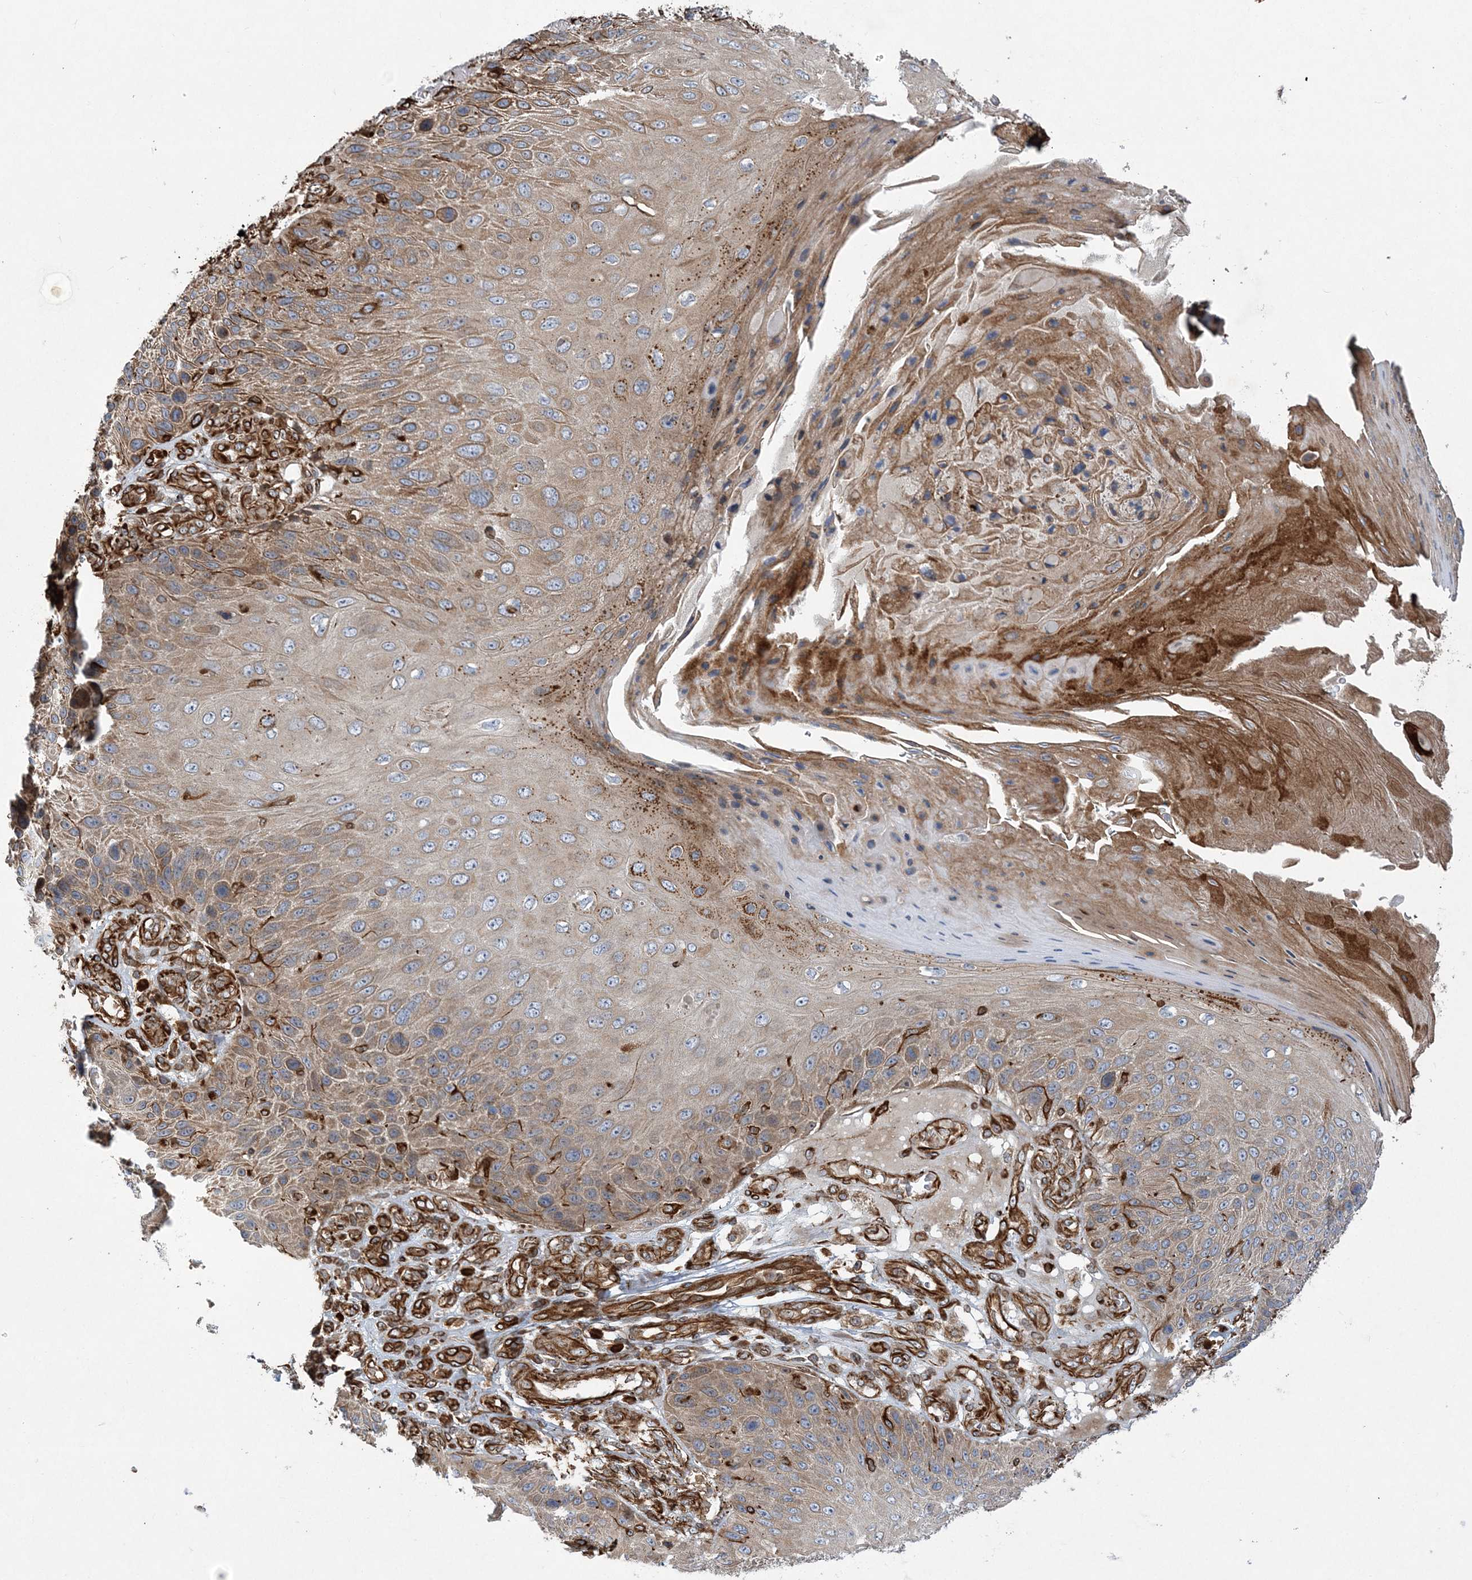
{"staining": {"intensity": "moderate", "quantity": ">75%", "location": "cytoplasmic/membranous"}, "tissue": "skin cancer", "cell_type": "Tumor cells", "image_type": "cancer", "snomed": [{"axis": "morphology", "description": "Squamous cell carcinoma, NOS"}, {"axis": "topography", "description": "Skin"}], "caption": "Skin cancer stained with a brown dye displays moderate cytoplasmic/membranous positive positivity in about >75% of tumor cells.", "gene": "FAM114A2", "patient": {"sex": "female", "age": 88}}